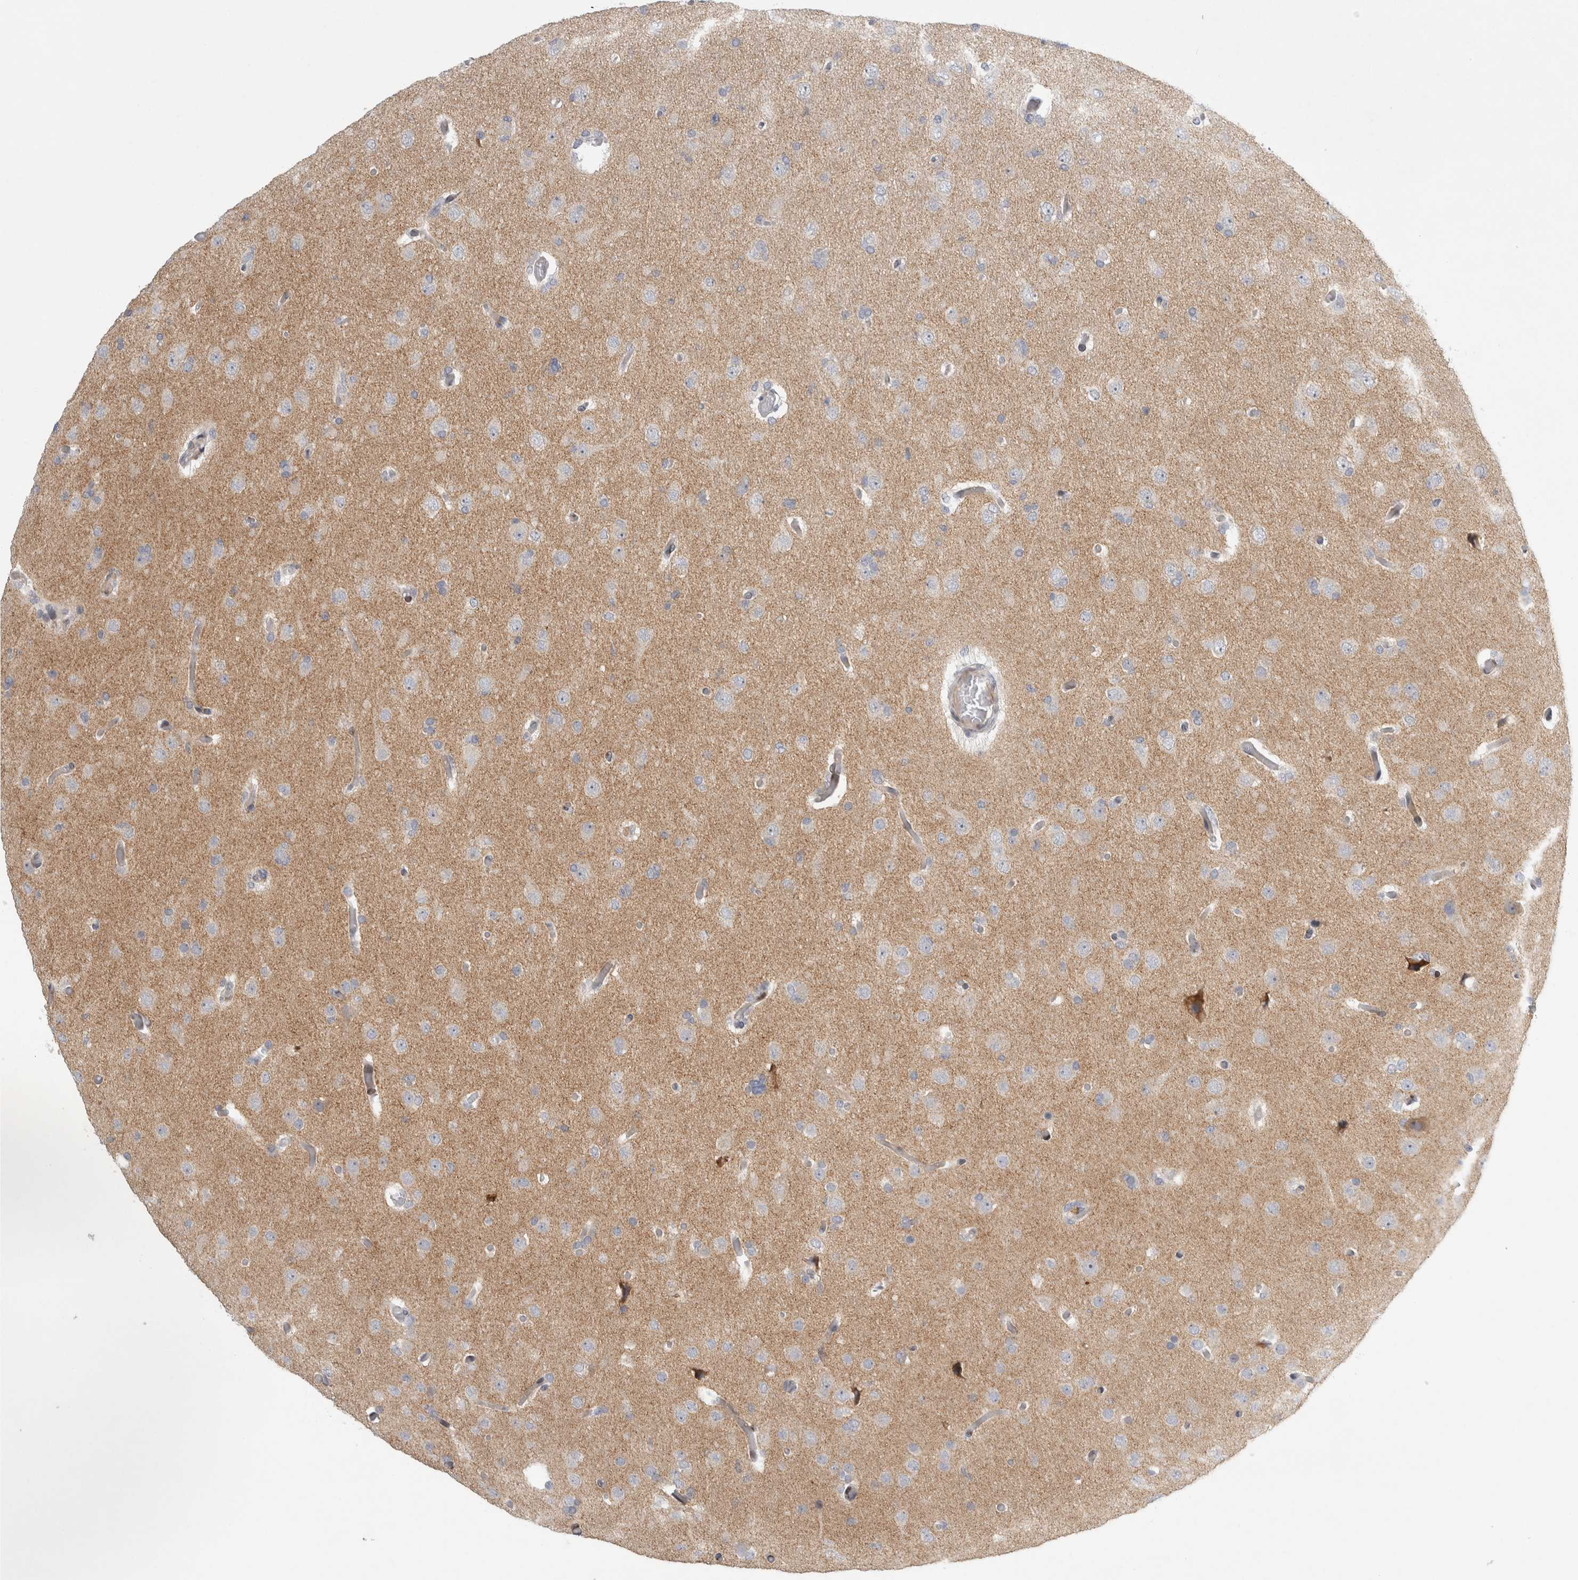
{"staining": {"intensity": "negative", "quantity": "none", "location": "none"}, "tissue": "glioma", "cell_type": "Tumor cells", "image_type": "cancer", "snomed": [{"axis": "morphology", "description": "Glioma, malignant, High grade"}, {"axis": "topography", "description": "Cerebral cortex"}], "caption": "Human high-grade glioma (malignant) stained for a protein using immunohistochemistry (IHC) displays no staining in tumor cells.", "gene": "UTP25", "patient": {"sex": "female", "age": 36}}